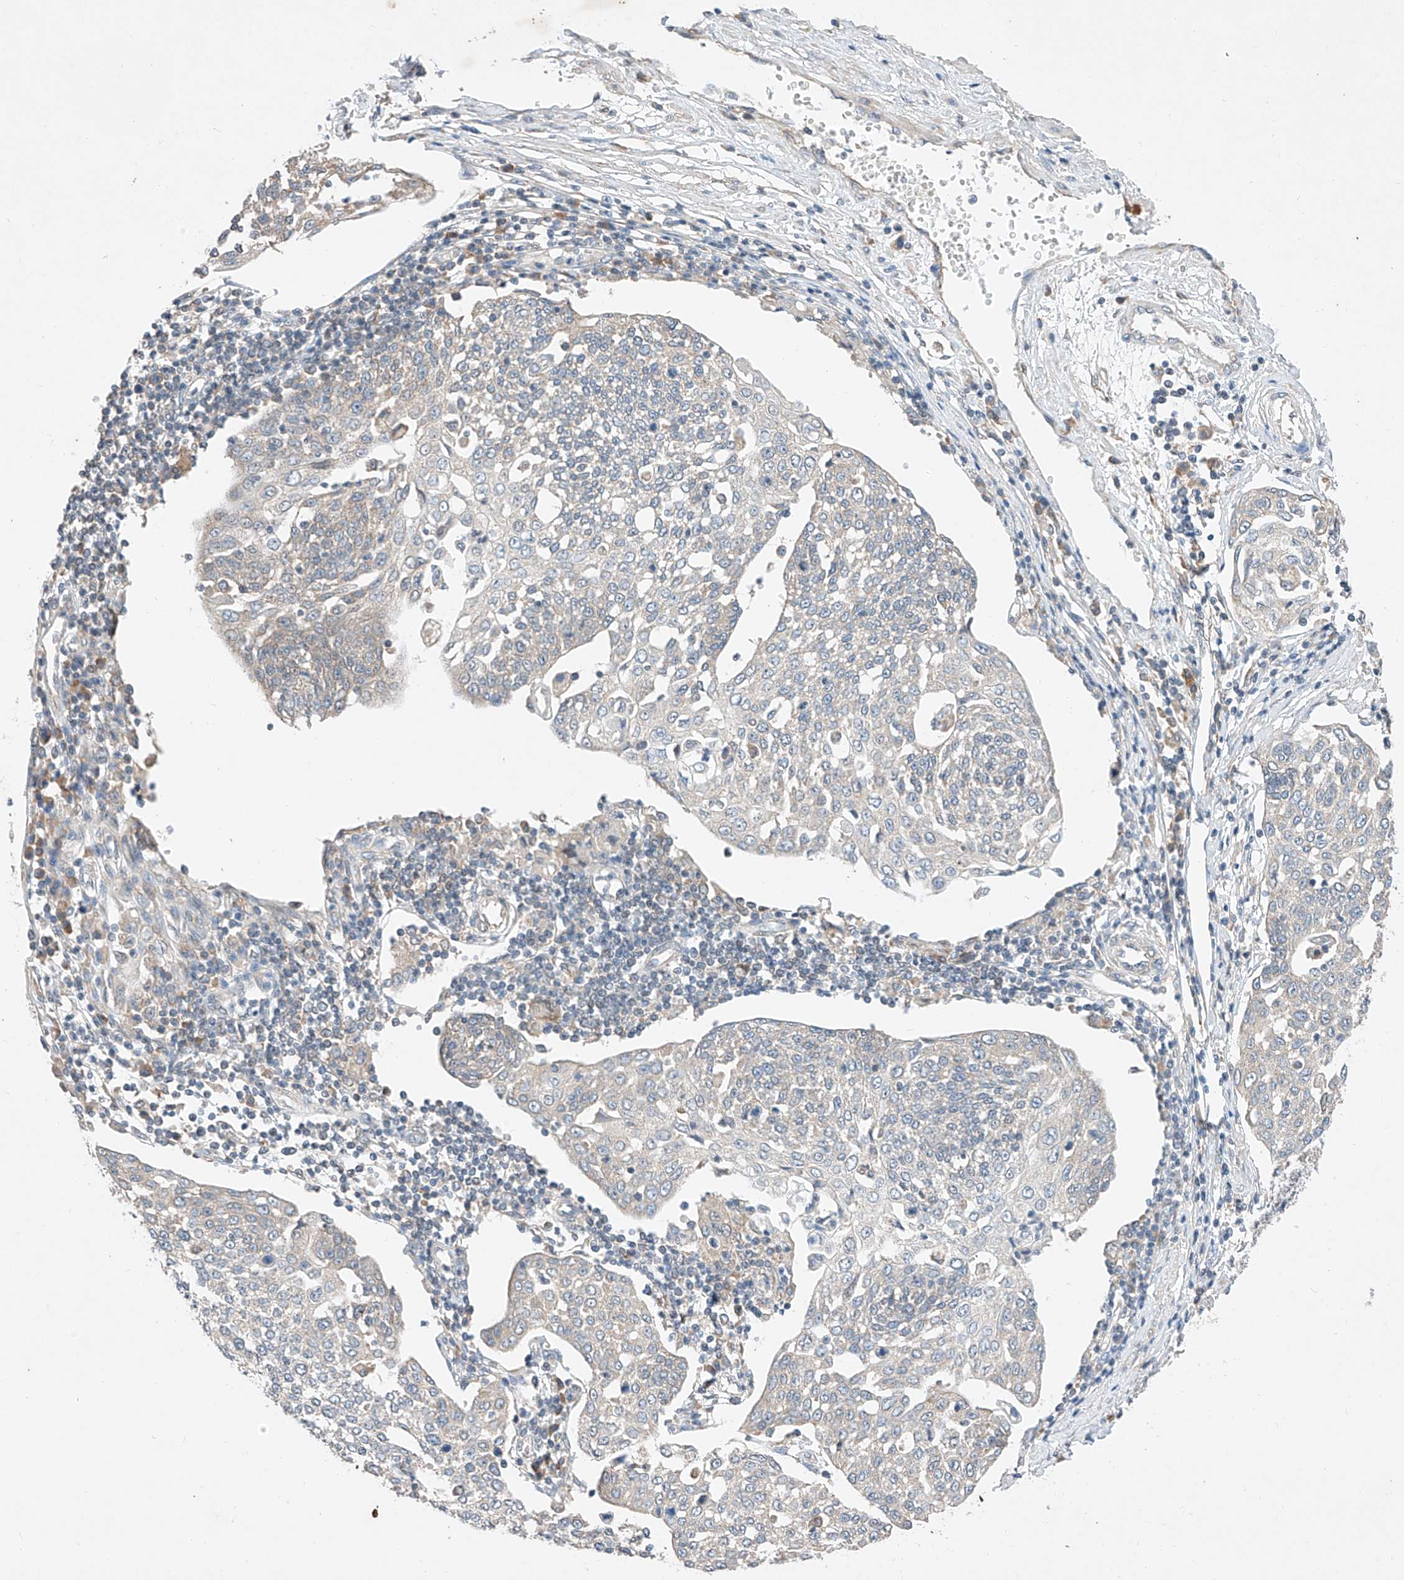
{"staining": {"intensity": "weak", "quantity": "<25%", "location": "cytoplasmic/membranous"}, "tissue": "cervical cancer", "cell_type": "Tumor cells", "image_type": "cancer", "snomed": [{"axis": "morphology", "description": "Squamous cell carcinoma, NOS"}, {"axis": "topography", "description": "Cervix"}], "caption": "High power microscopy histopathology image of an immunohistochemistry (IHC) image of squamous cell carcinoma (cervical), revealing no significant staining in tumor cells.", "gene": "C6orf118", "patient": {"sex": "female", "age": 34}}